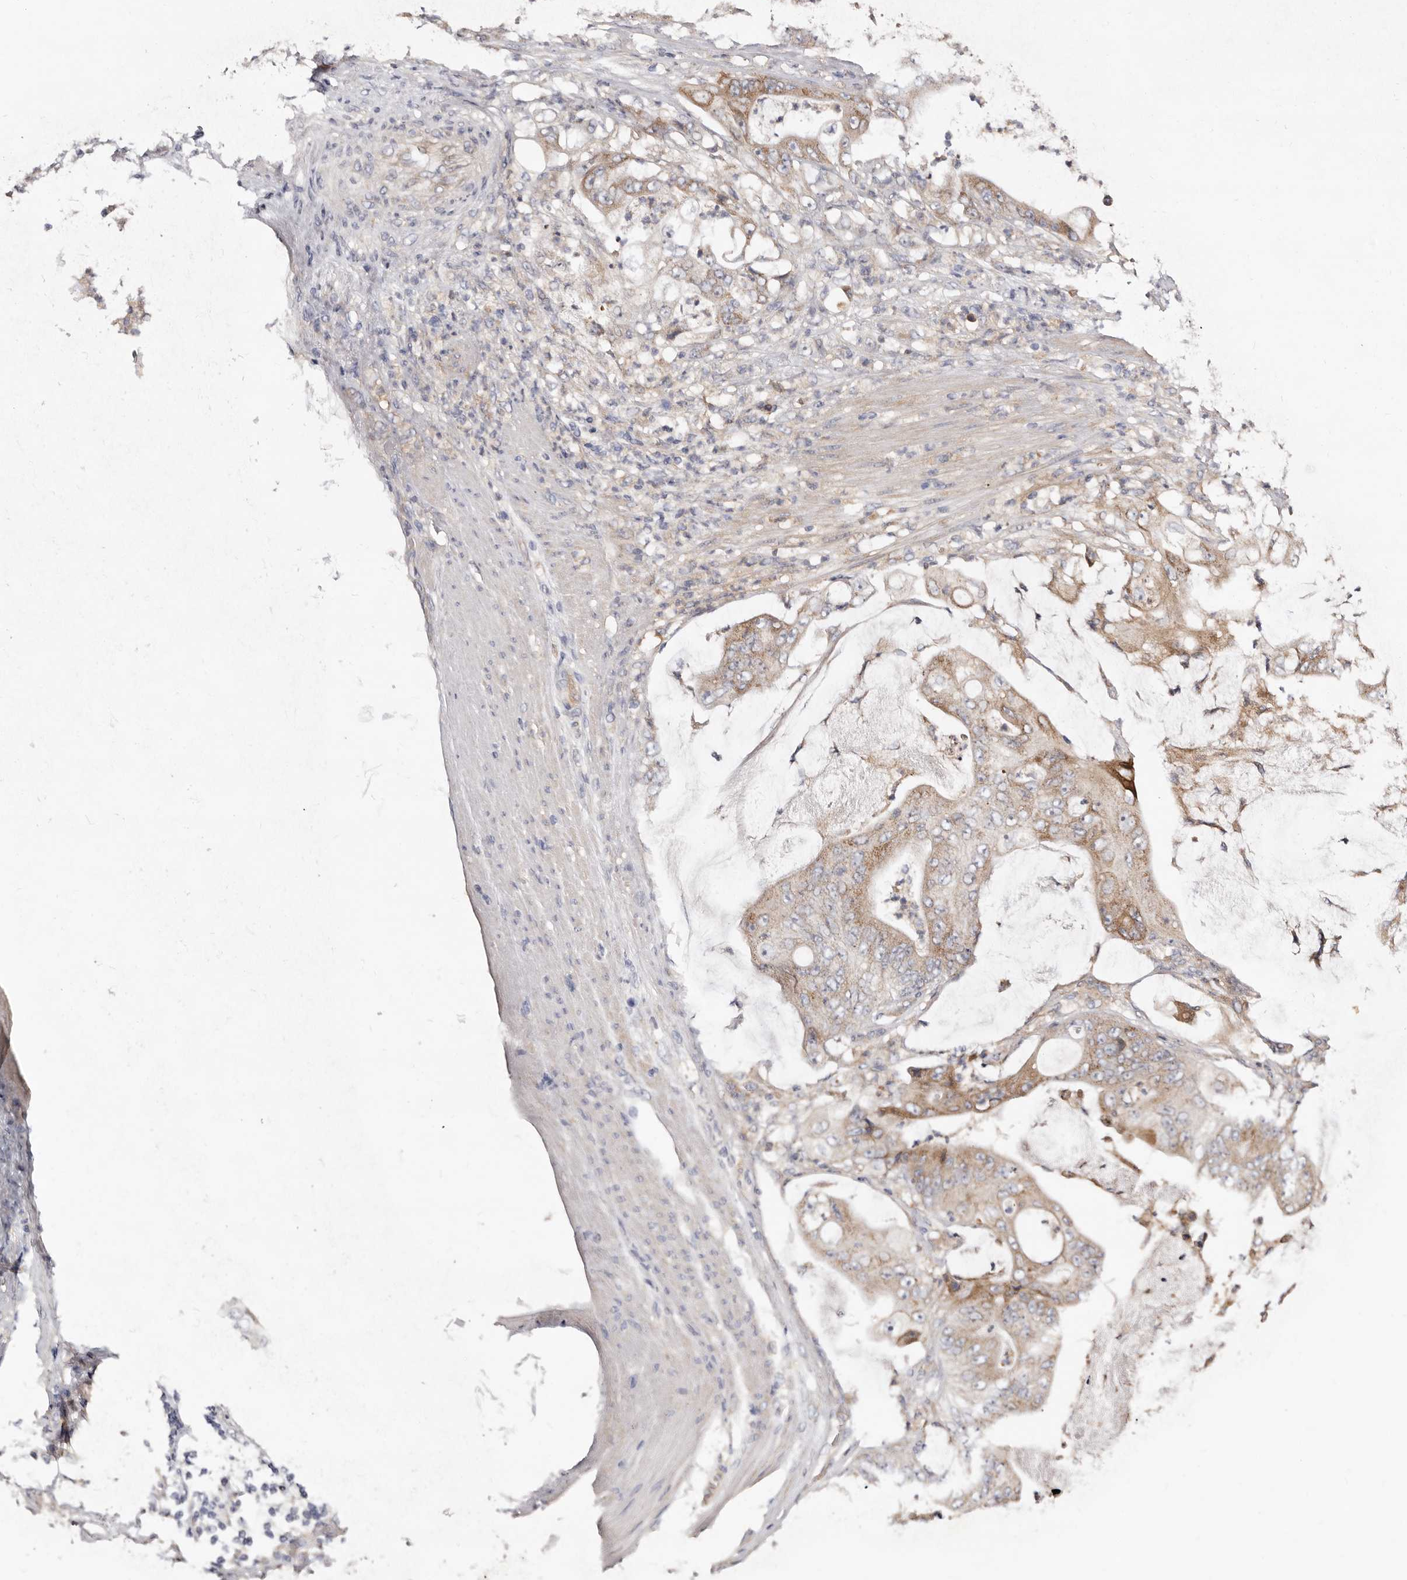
{"staining": {"intensity": "moderate", "quantity": ">75%", "location": "cytoplasmic/membranous"}, "tissue": "stomach cancer", "cell_type": "Tumor cells", "image_type": "cancer", "snomed": [{"axis": "morphology", "description": "Adenocarcinoma, NOS"}, {"axis": "topography", "description": "Stomach"}], "caption": "Moderate cytoplasmic/membranous expression is appreciated in approximately >75% of tumor cells in stomach cancer. (Brightfield microscopy of DAB IHC at high magnification).", "gene": "LRRC25", "patient": {"sex": "female", "age": 73}}